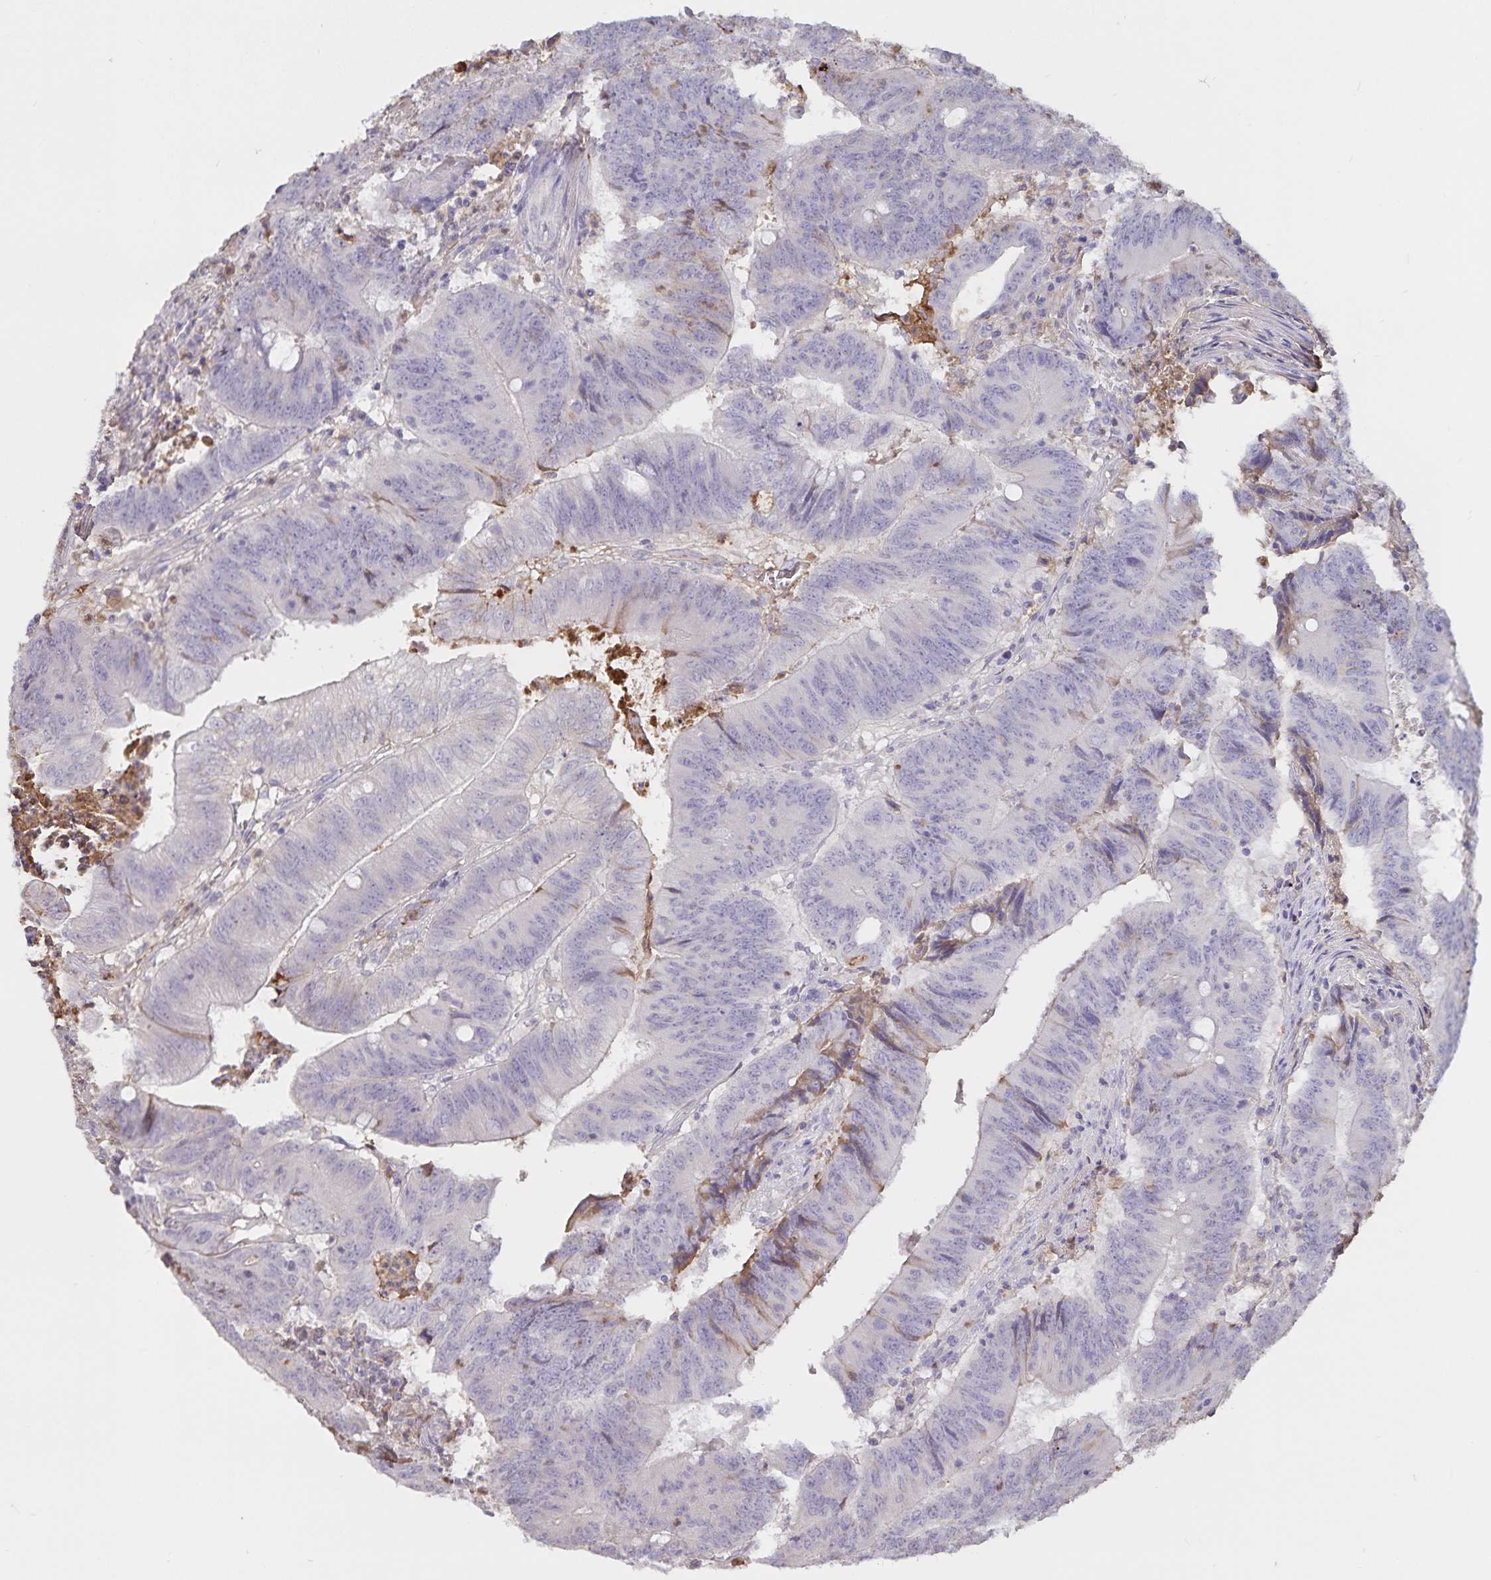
{"staining": {"intensity": "negative", "quantity": "none", "location": "none"}, "tissue": "colorectal cancer", "cell_type": "Tumor cells", "image_type": "cancer", "snomed": [{"axis": "morphology", "description": "Adenocarcinoma, NOS"}, {"axis": "topography", "description": "Colon"}], "caption": "A high-resolution image shows immunohistochemistry (IHC) staining of colorectal adenocarcinoma, which shows no significant expression in tumor cells.", "gene": "FGG", "patient": {"sex": "female", "age": 87}}